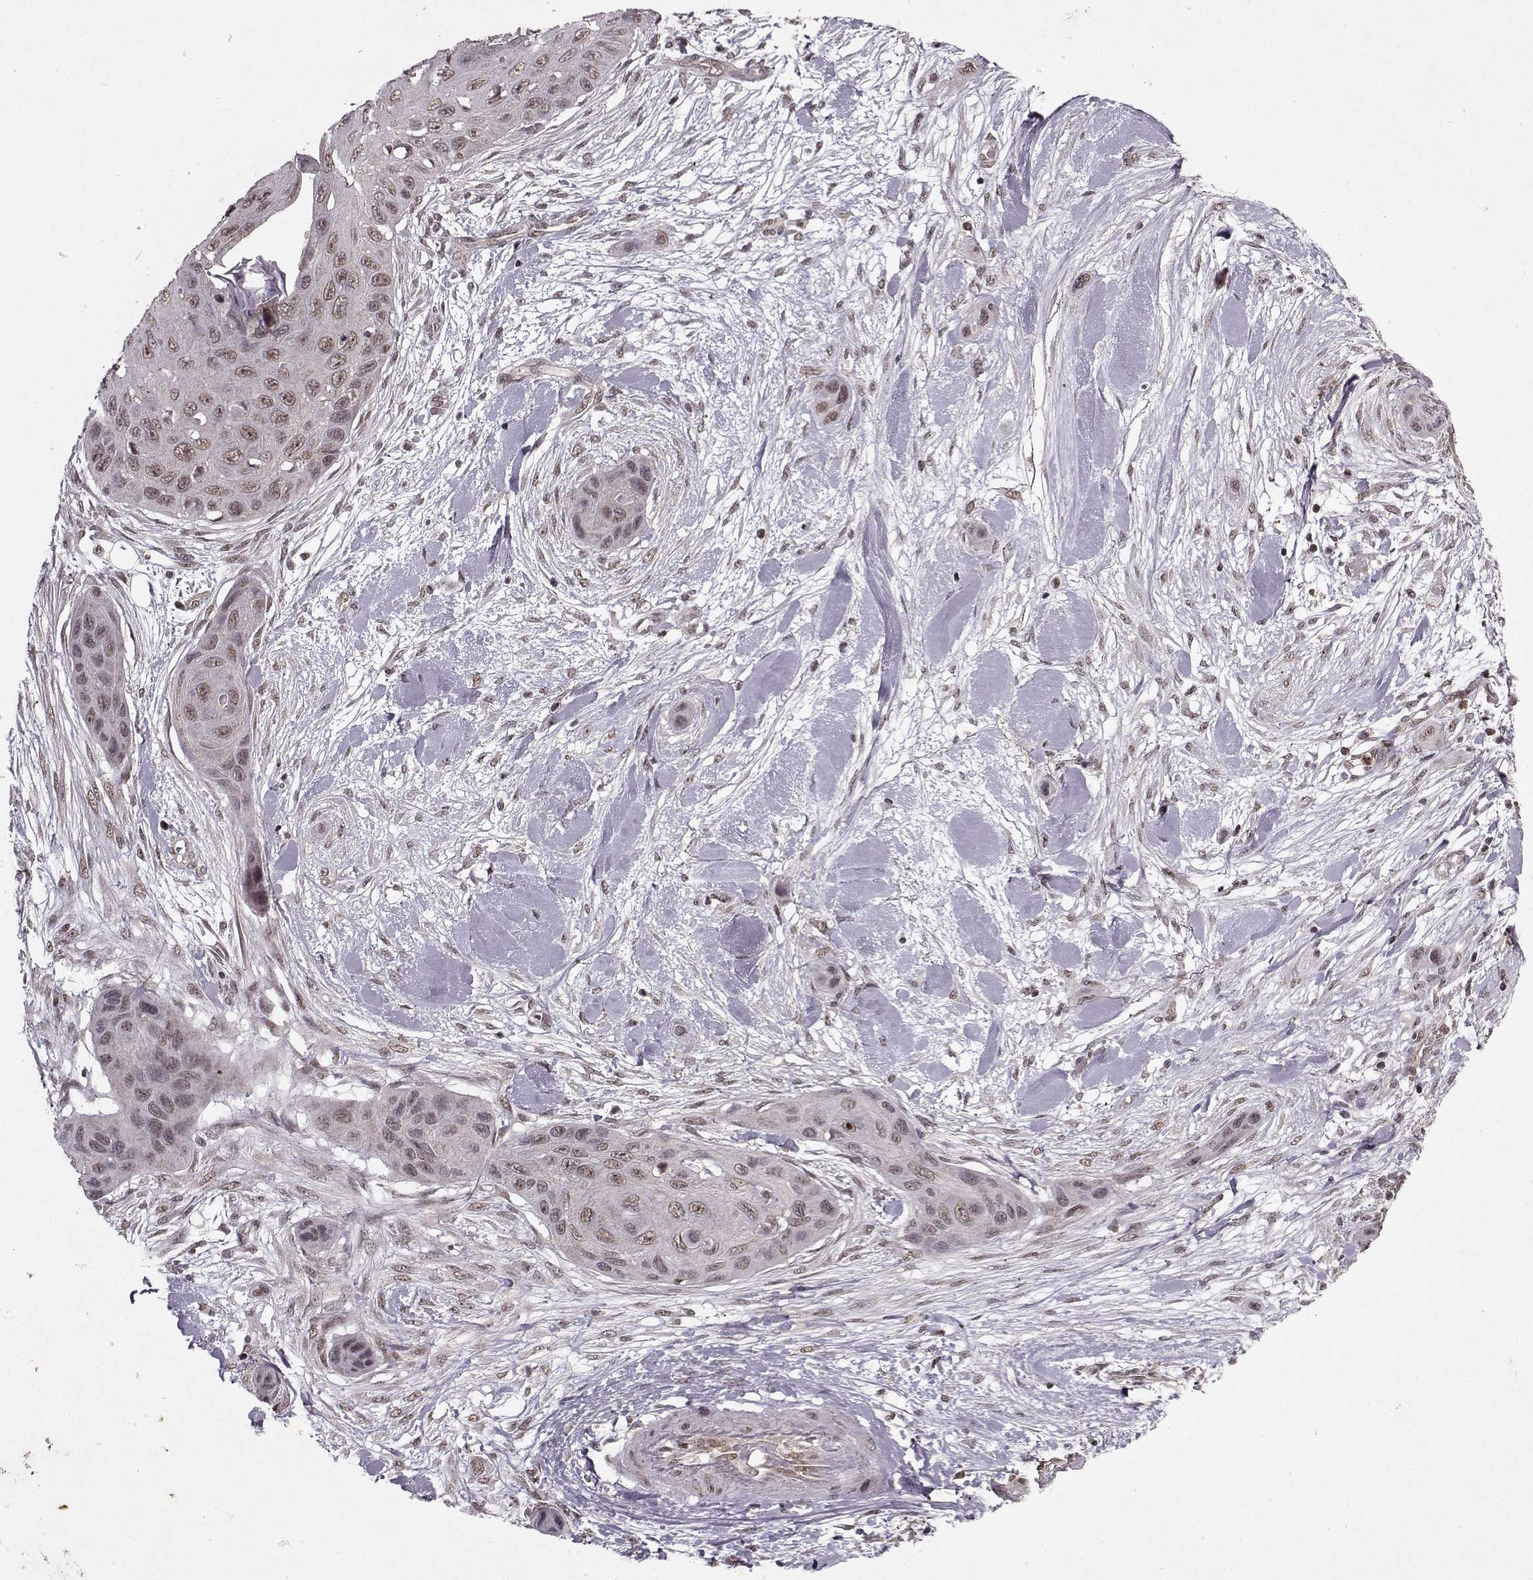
{"staining": {"intensity": "weak", "quantity": "25%-75%", "location": "nuclear"}, "tissue": "skin cancer", "cell_type": "Tumor cells", "image_type": "cancer", "snomed": [{"axis": "morphology", "description": "Squamous cell carcinoma, NOS"}, {"axis": "topography", "description": "Skin"}], "caption": "Protein staining shows weak nuclear positivity in about 25%-75% of tumor cells in skin cancer. The protein is shown in brown color, while the nuclei are stained blue.", "gene": "PSMA7", "patient": {"sex": "male", "age": 82}}